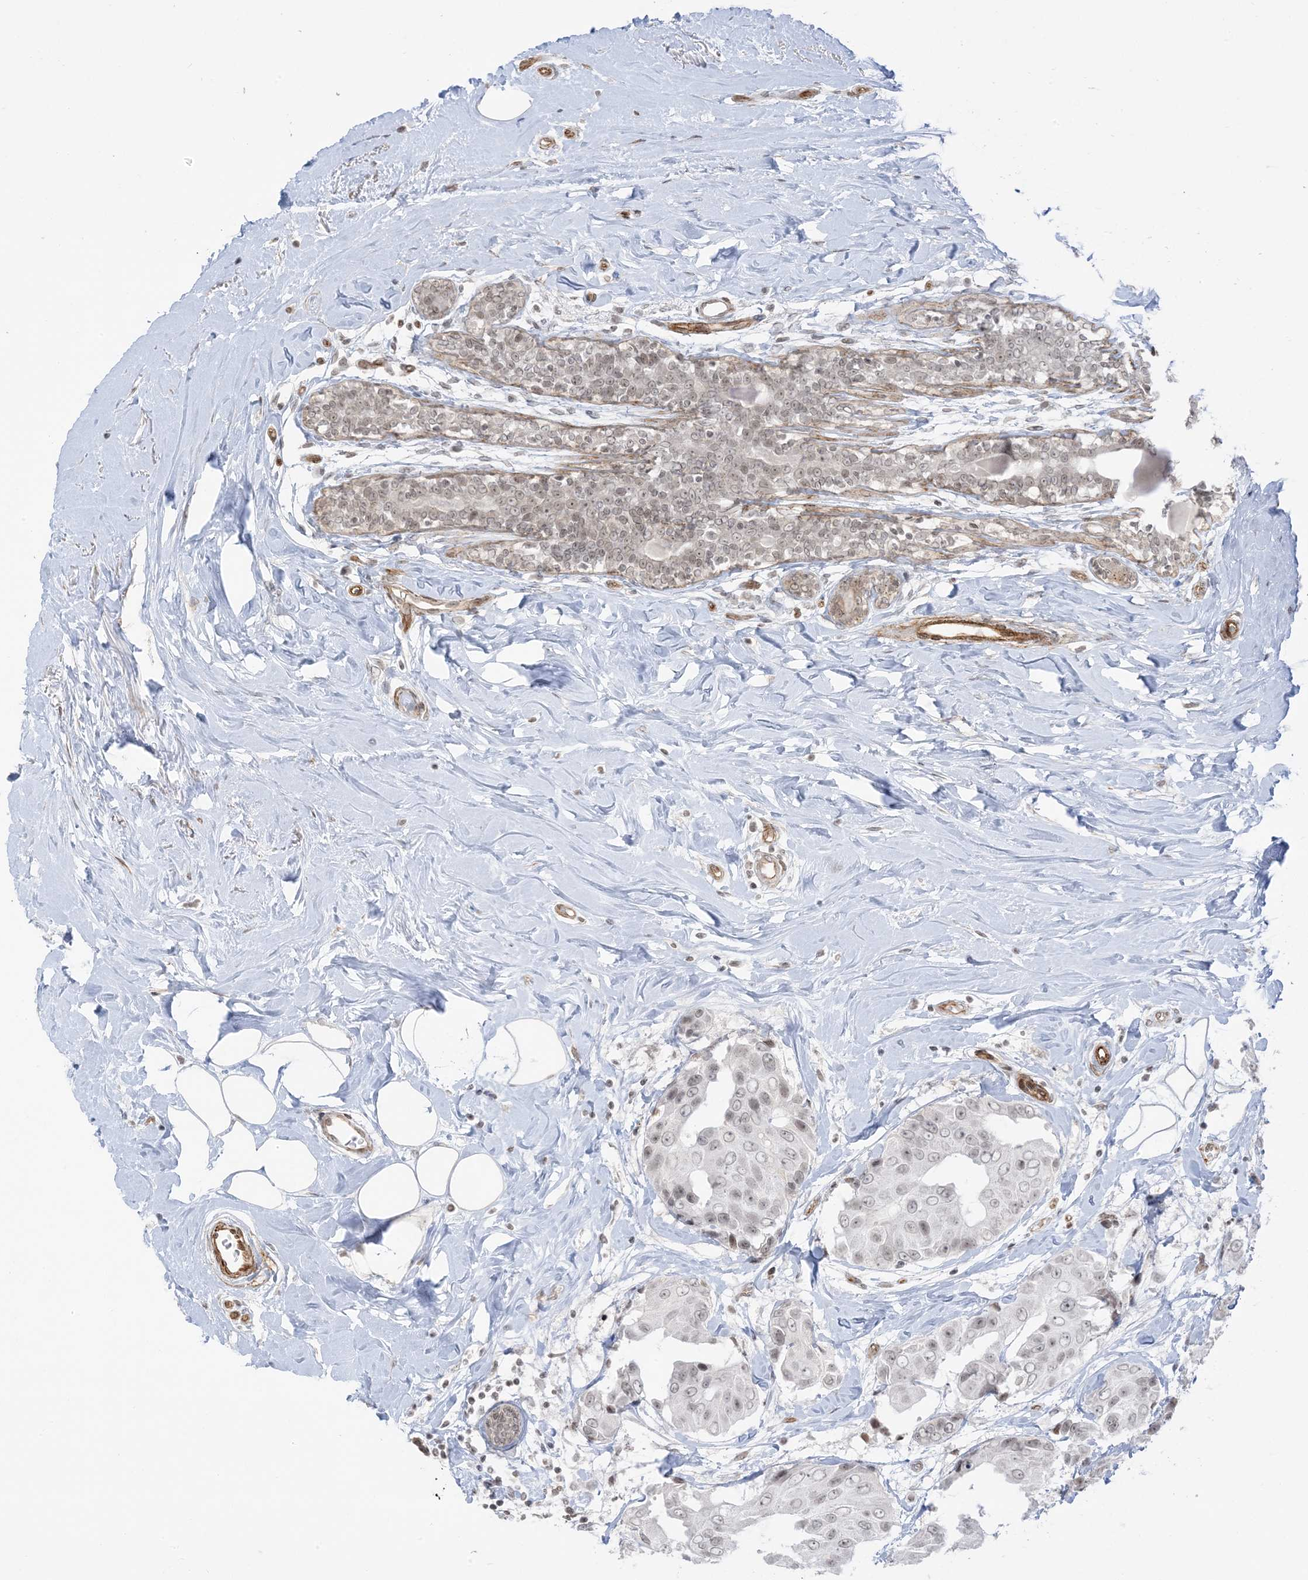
{"staining": {"intensity": "weak", "quantity": "25%-75%", "location": "nuclear"}, "tissue": "breast cancer", "cell_type": "Tumor cells", "image_type": "cancer", "snomed": [{"axis": "morphology", "description": "Normal tissue, NOS"}, {"axis": "morphology", "description": "Duct carcinoma"}, {"axis": "topography", "description": "Breast"}], "caption": "Weak nuclear protein staining is seen in about 25%-75% of tumor cells in breast cancer.", "gene": "METAP1D", "patient": {"sex": "female", "age": 39}}